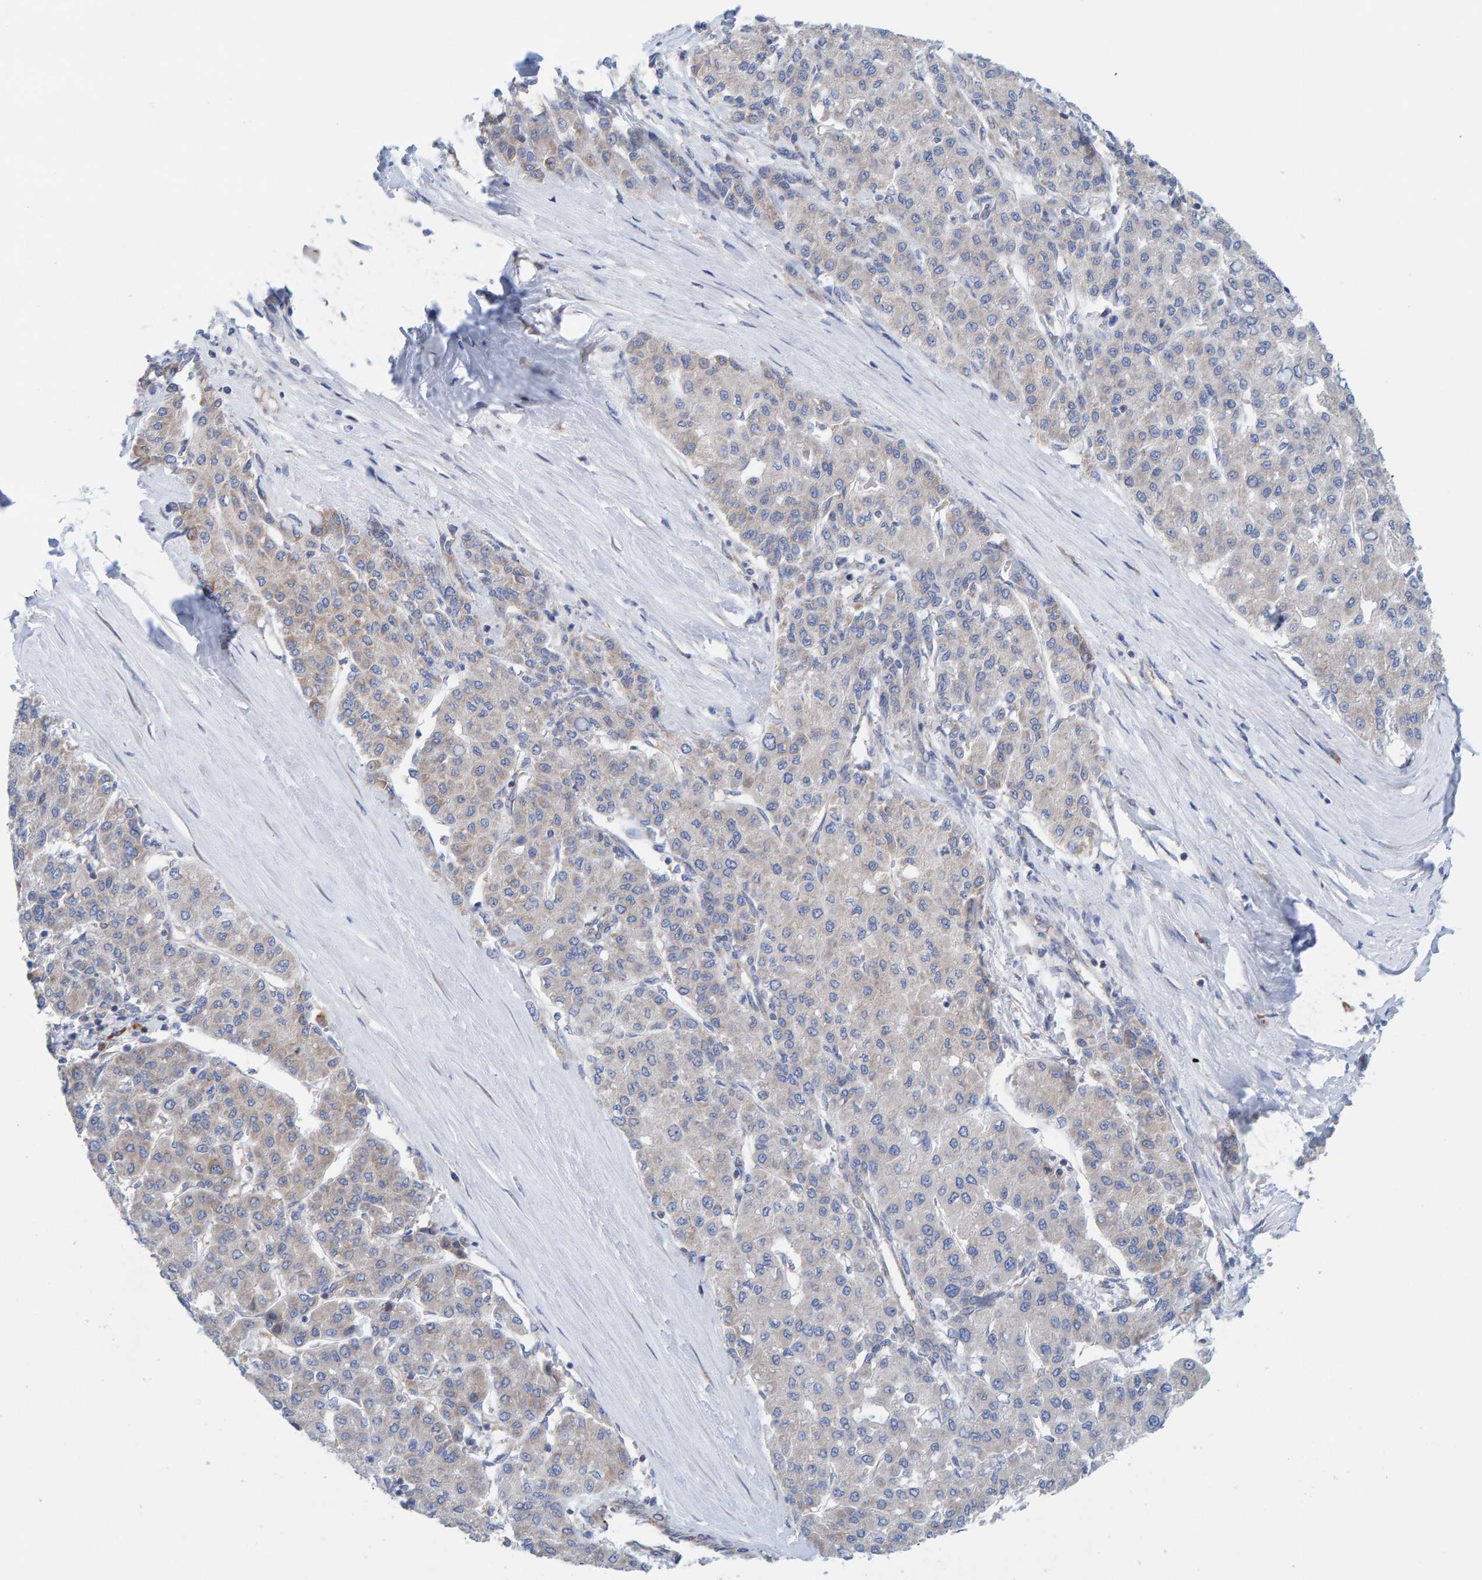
{"staining": {"intensity": "weak", "quantity": "<25%", "location": "cytoplasmic/membranous"}, "tissue": "liver cancer", "cell_type": "Tumor cells", "image_type": "cancer", "snomed": [{"axis": "morphology", "description": "Carcinoma, Hepatocellular, NOS"}, {"axis": "topography", "description": "Liver"}], "caption": "Tumor cells show no significant positivity in liver cancer.", "gene": "CDK5RAP3", "patient": {"sex": "male", "age": 65}}